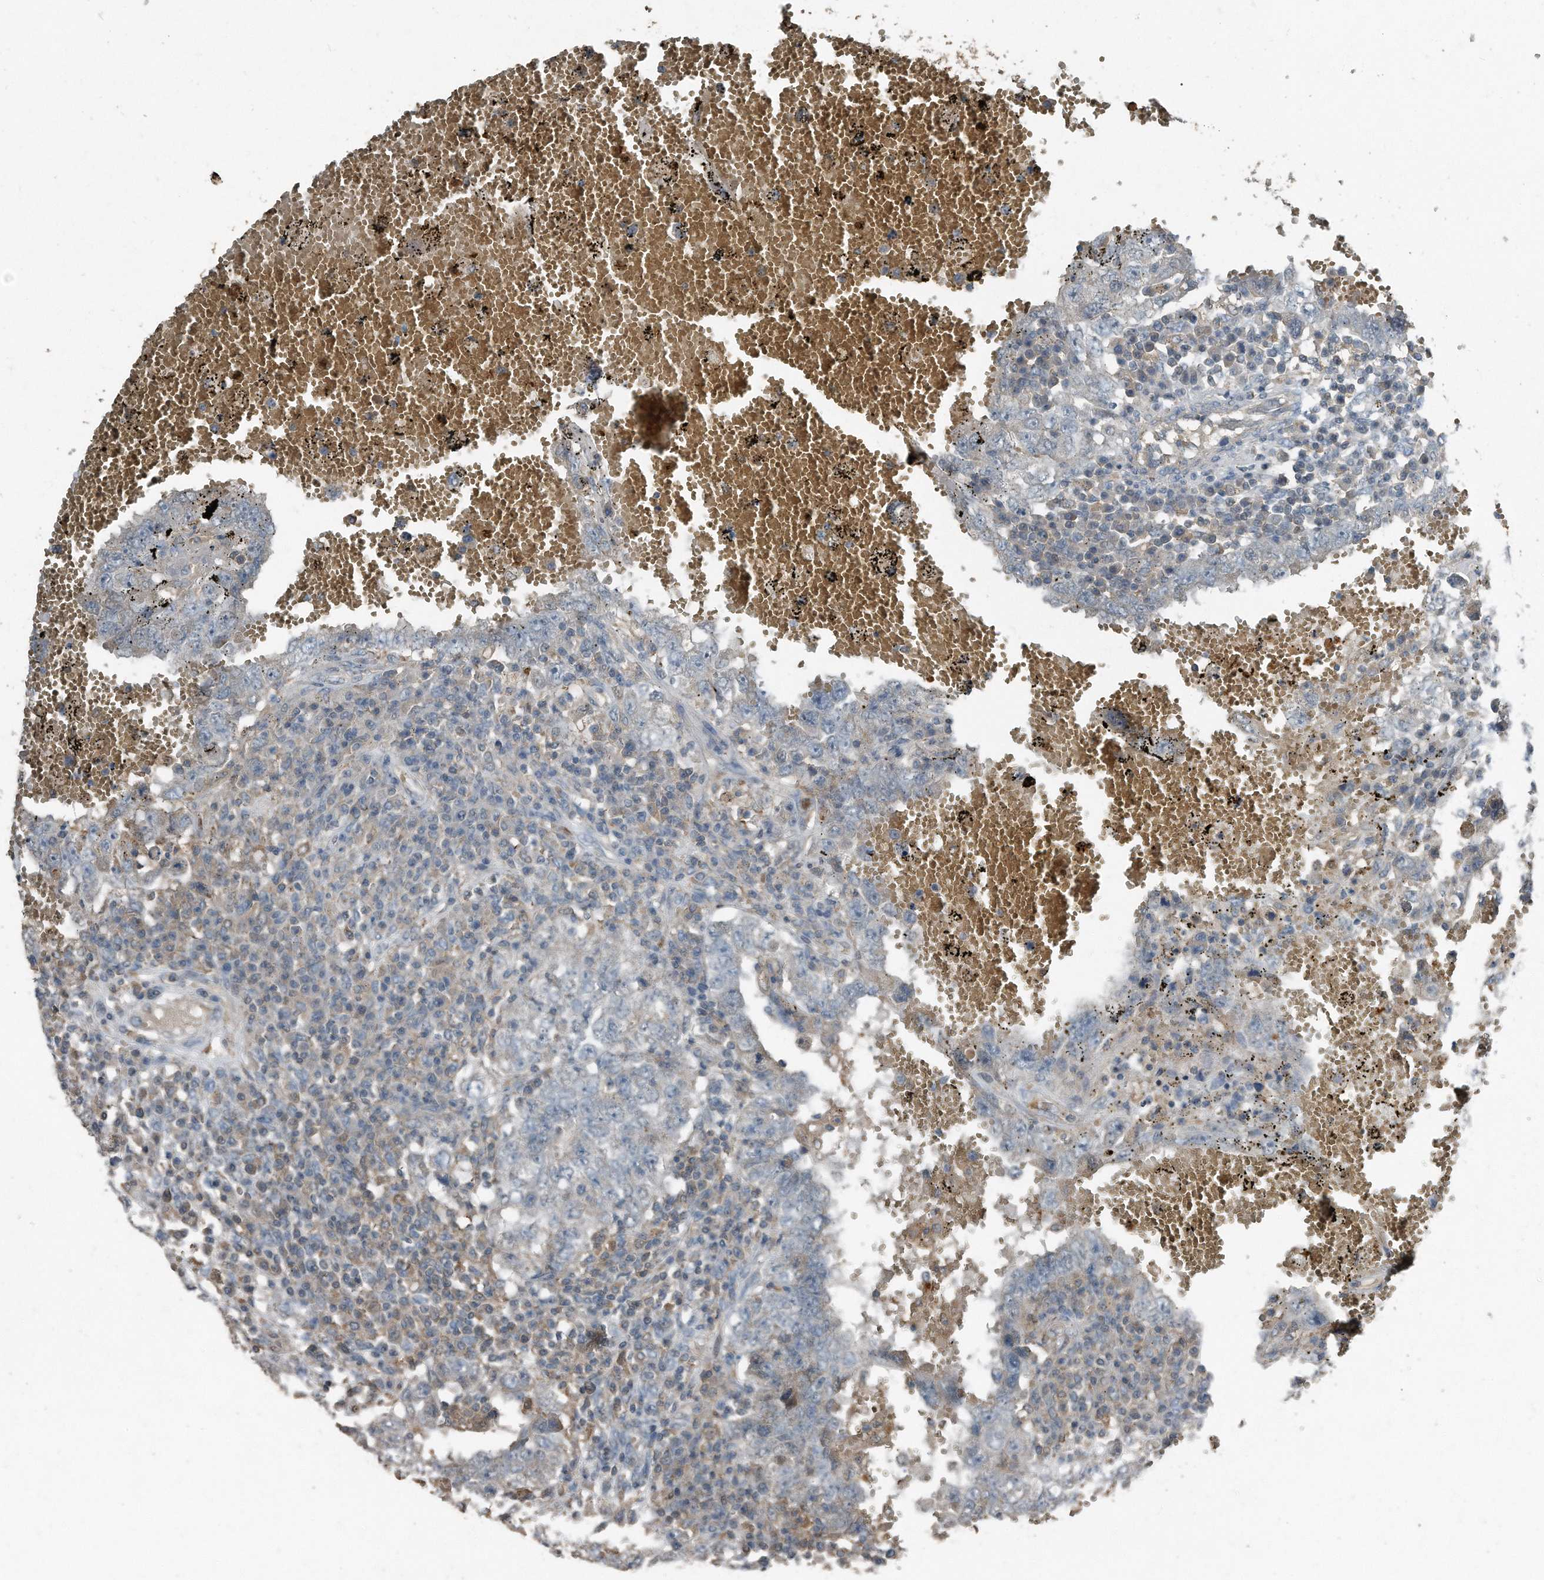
{"staining": {"intensity": "negative", "quantity": "none", "location": "none"}, "tissue": "testis cancer", "cell_type": "Tumor cells", "image_type": "cancer", "snomed": [{"axis": "morphology", "description": "Carcinoma, Embryonal, NOS"}, {"axis": "topography", "description": "Testis"}], "caption": "This image is of testis cancer stained with IHC to label a protein in brown with the nuclei are counter-stained blue. There is no expression in tumor cells. (DAB IHC, high magnification).", "gene": "C9", "patient": {"sex": "male", "age": 26}}